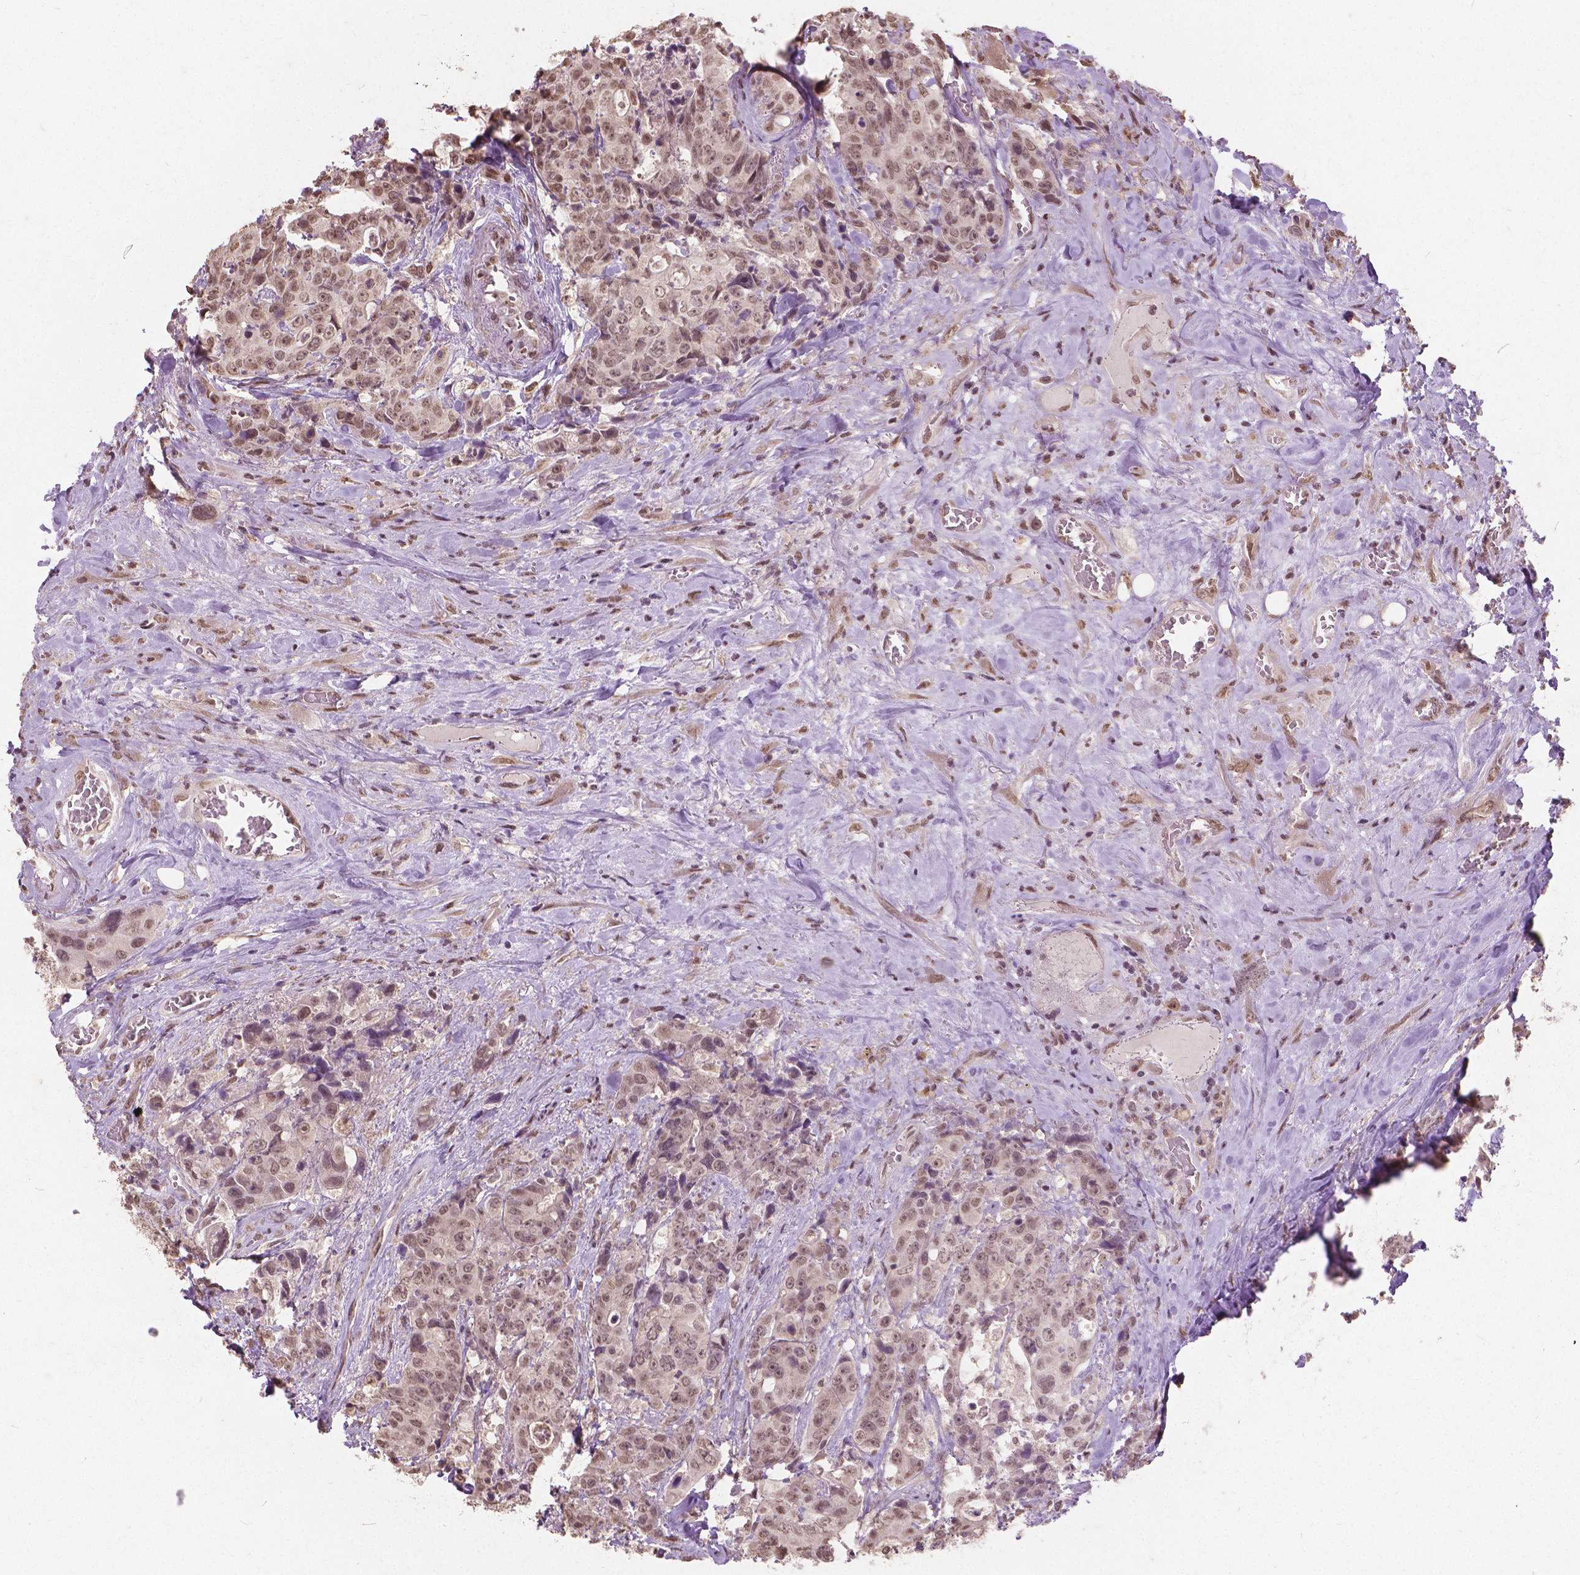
{"staining": {"intensity": "moderate", "quantity": ">75%", "location": "nuclear"}, "tissue": "colorectal cancer", "cell_type": "Tumor cells", "image_type": "cancer", "snomed": [{"axis": "morphology", "description": "Adenocarcinoma, NOS"}, {"axis": "topography", "description": "Rectum"}], "caption": "Adenocarcinoma (colorectal) stained with DAB (3,3'-diaminobenzidine) immunohistochemistry reveals medium levels of moderate nuclear positivity in about >75% of tumor cells.", "gene": "HOXA10", "patient": {"sex": "female", "age": 62}}